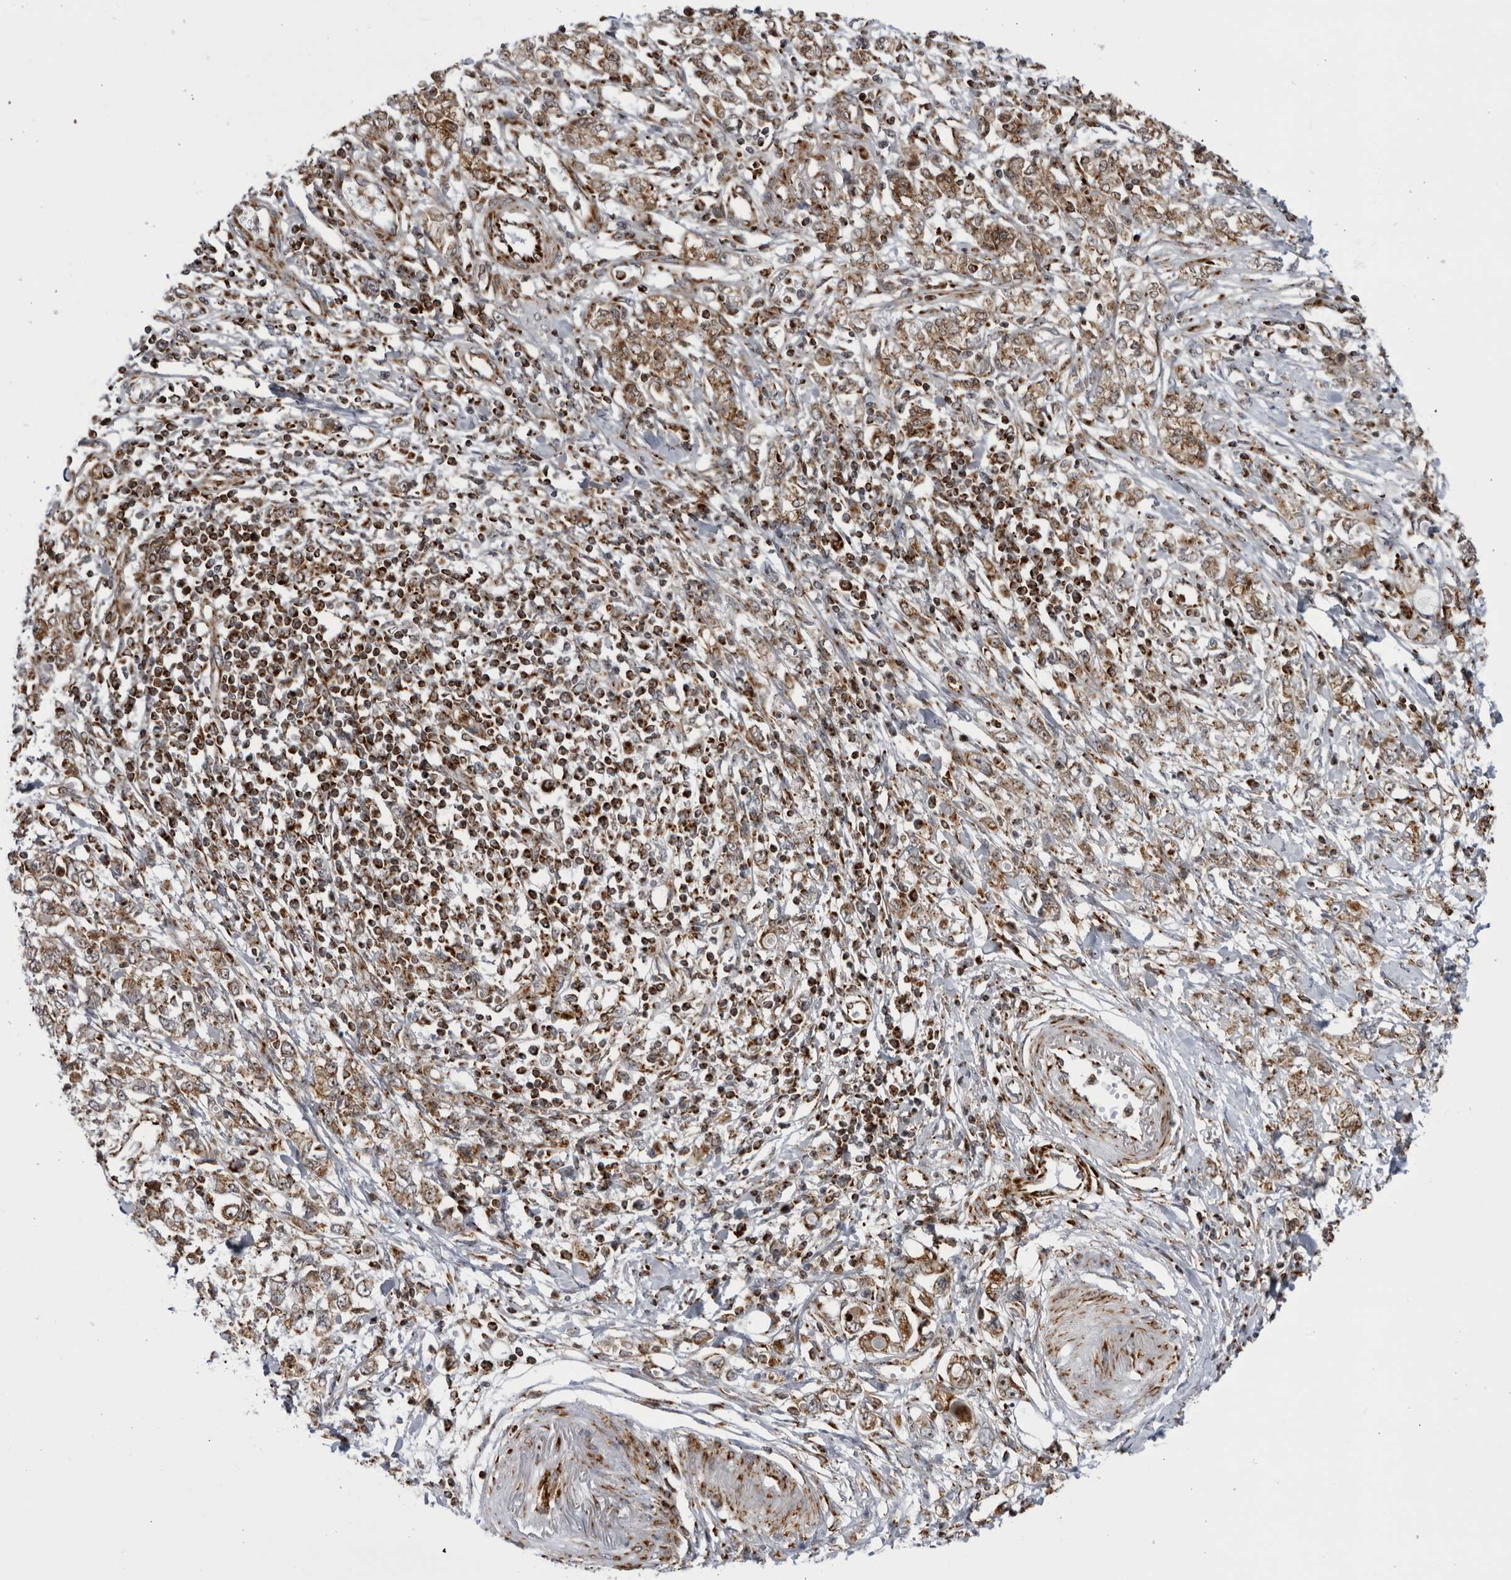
{"staining": {"intensity": "moderate", "quantity": ">75%", "location": "cytoplasmic/membranous"}, "tissue": "stomach cancer", "cell_type": "Tumor cells", "image_type": "cancer", "snomed": [{"axis": "morphology", "description": "Adenocarcinoma, NOS"}, {"axis": "topography", "description": "Stomach"}], "caption": "IHC staining of adenocarcinoma (stomach), which exhibits medium levels of moderate cytoplasmic/membranous positivity in approximately >75% of tumor cells indicating moderate cytoplasmic/membranous protein staining. The staining was performed using DAB (brown) for protein detection and nuclei were counterstained in hematoxylin (blue).", "gene": "RBM34", "patient": {"sex": "female", "age": 76}}